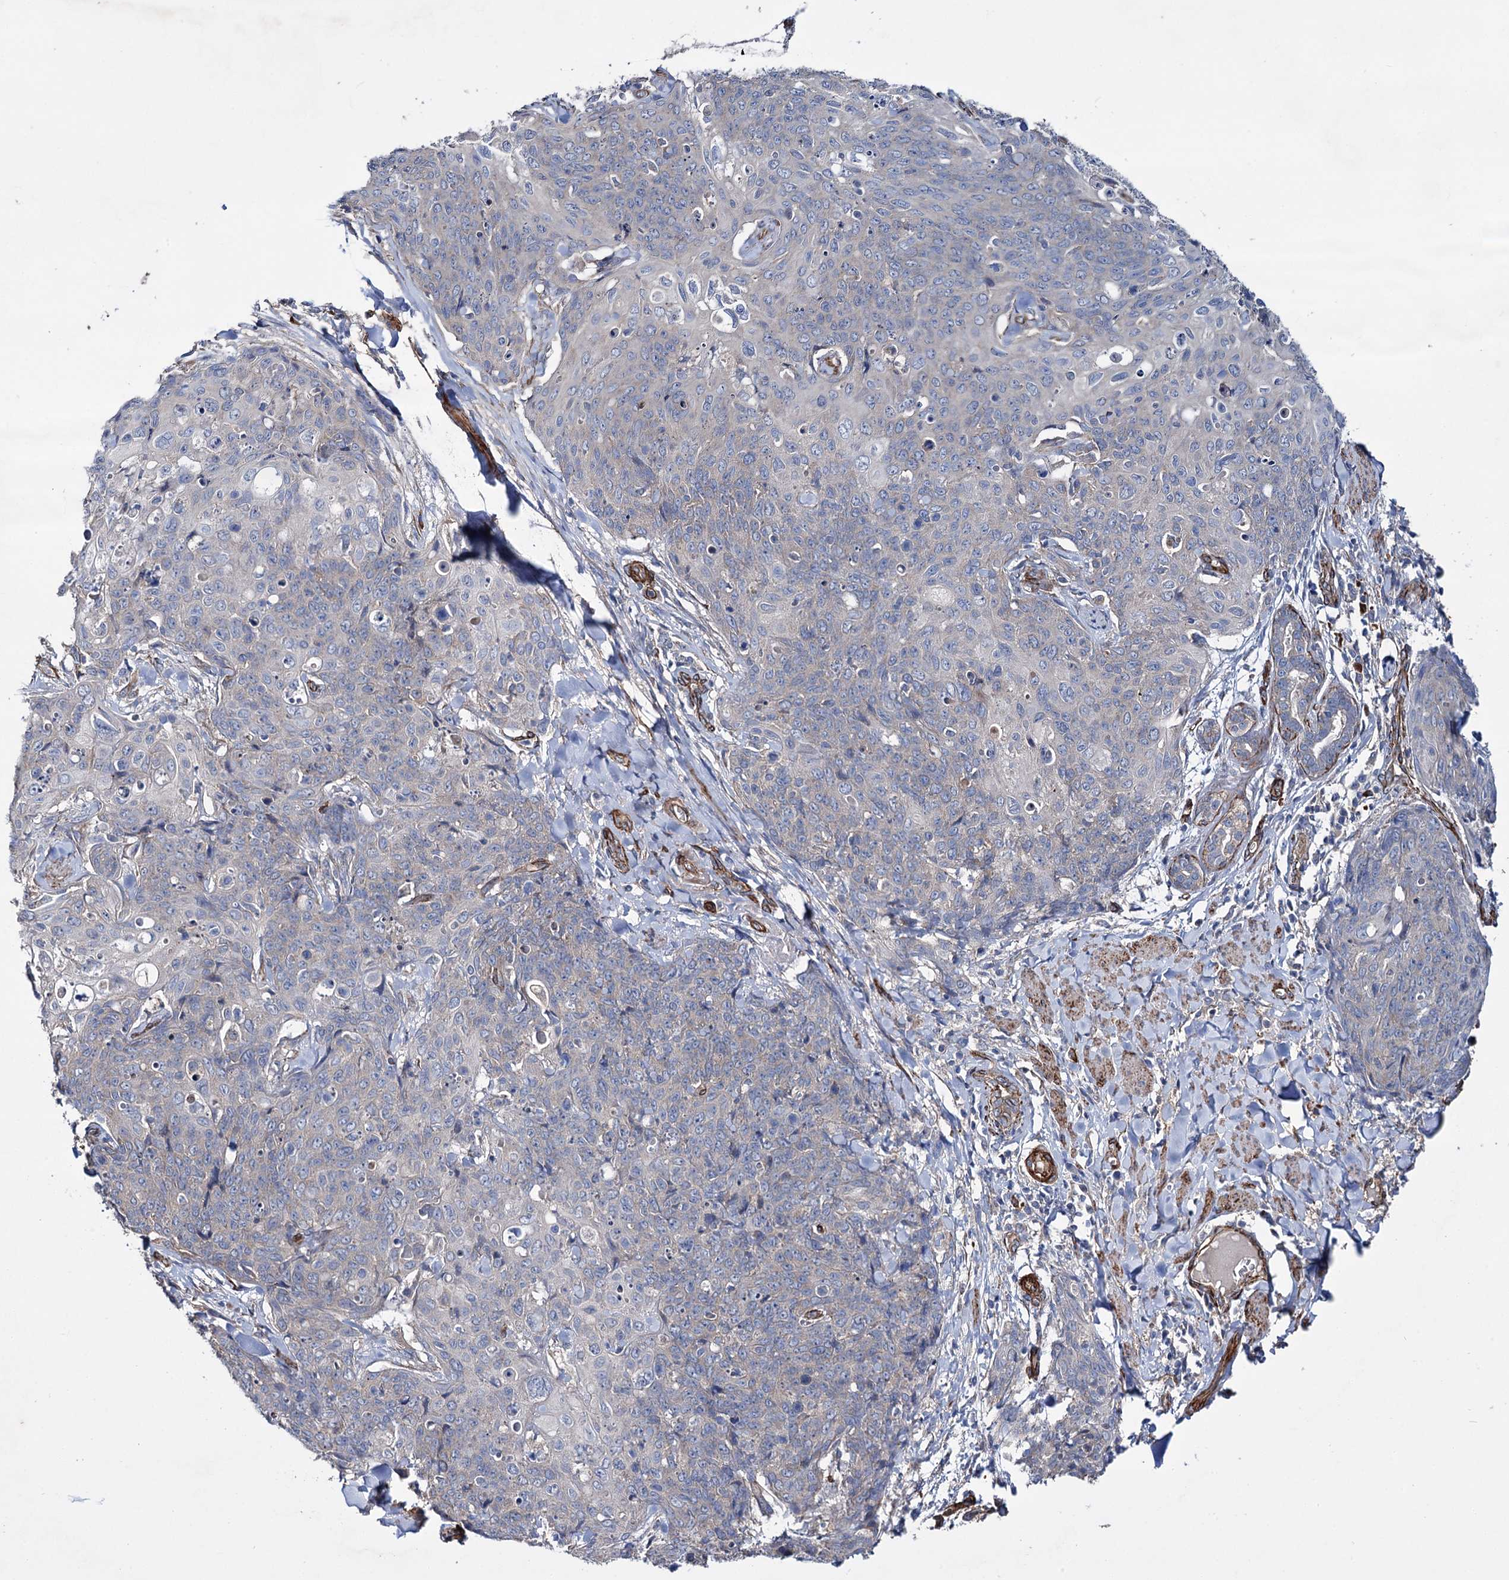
{"staining": {"intensity": "negative", "quantity": "none", "location": "none"}, "tissue": "skin cancer", "cell_type": "Tumor cells", "image_type": "cancer", "snomed": [{"axis": "morphology", "description": "Squamous cell carcinoma, NOS"}, {"axis": "topography", "description": "Skin"}, {"axis": "topography", "description": "Vulva"}], "caption": "An immunohistochemistry (IHC) photomicrograph of skin cancer is shown. There is no staining in tumor cells of skin cancer. (Brightfield microscopy of DAB (3,3'-diaminobenzidine) IHC at high magnification).", "gene": "SPATS2", "patient": {"sex": "female", "age": 85}}